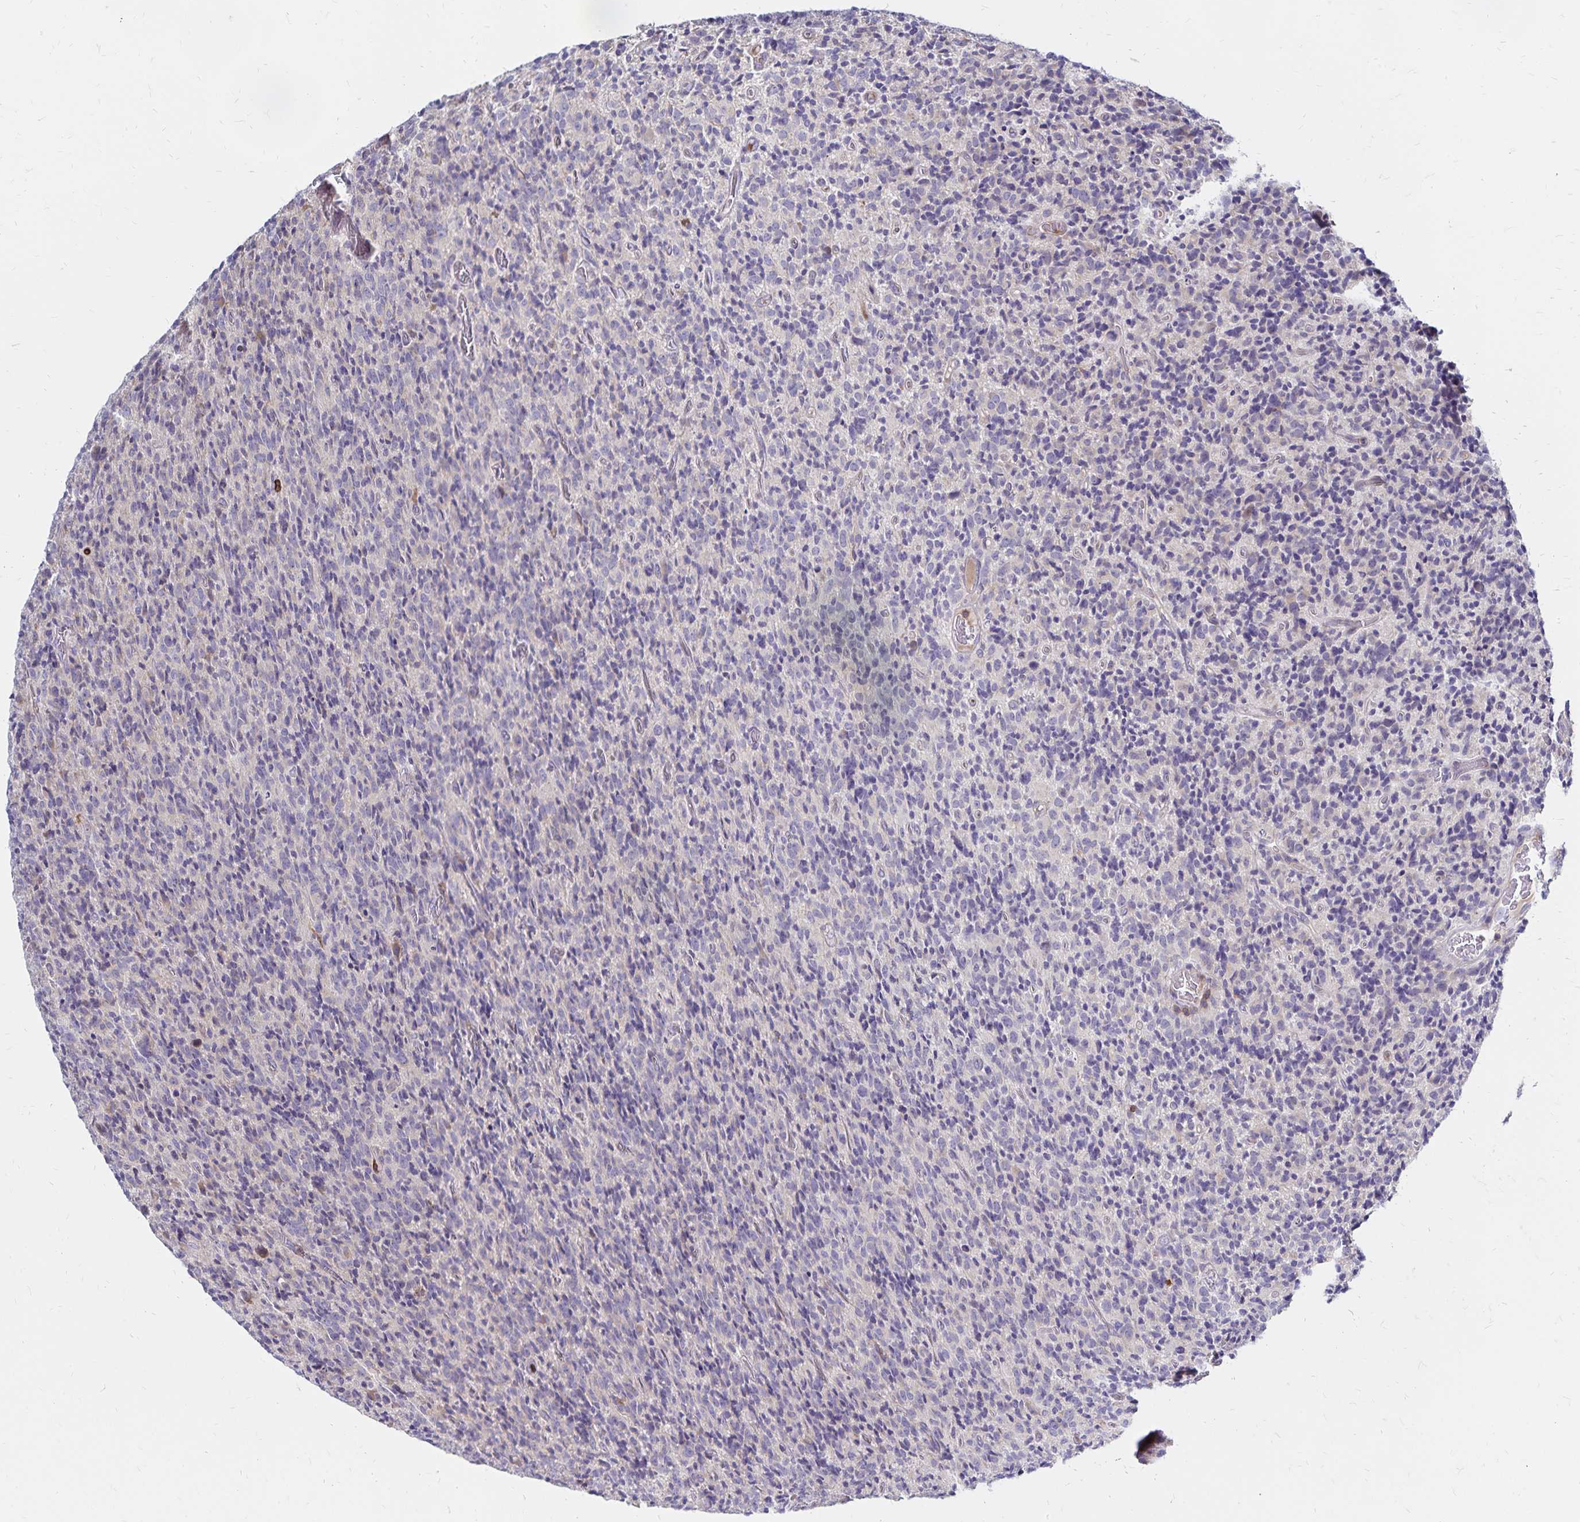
{"staining": {"intensity": "negative", "quantity": "none", "location": "none"}, "tissue": "glioma", "cell_type": "Tumor cells", "image_type": "cancer", "snomed": [{"axis": "morphology", "description": "Glioma, malignant, High grade"}, {"axis": "topography", "description": "Brain"}], "caption": "Tumor cells are negative for protein expression in human glioma. (Brightfield microscopy of DAB (3,3'-diaminobenzidine) immunohistochemistry (IHC) at high magnification).", "gene": "NAGPA", "patient": {"sex": "male", "age": 76}}